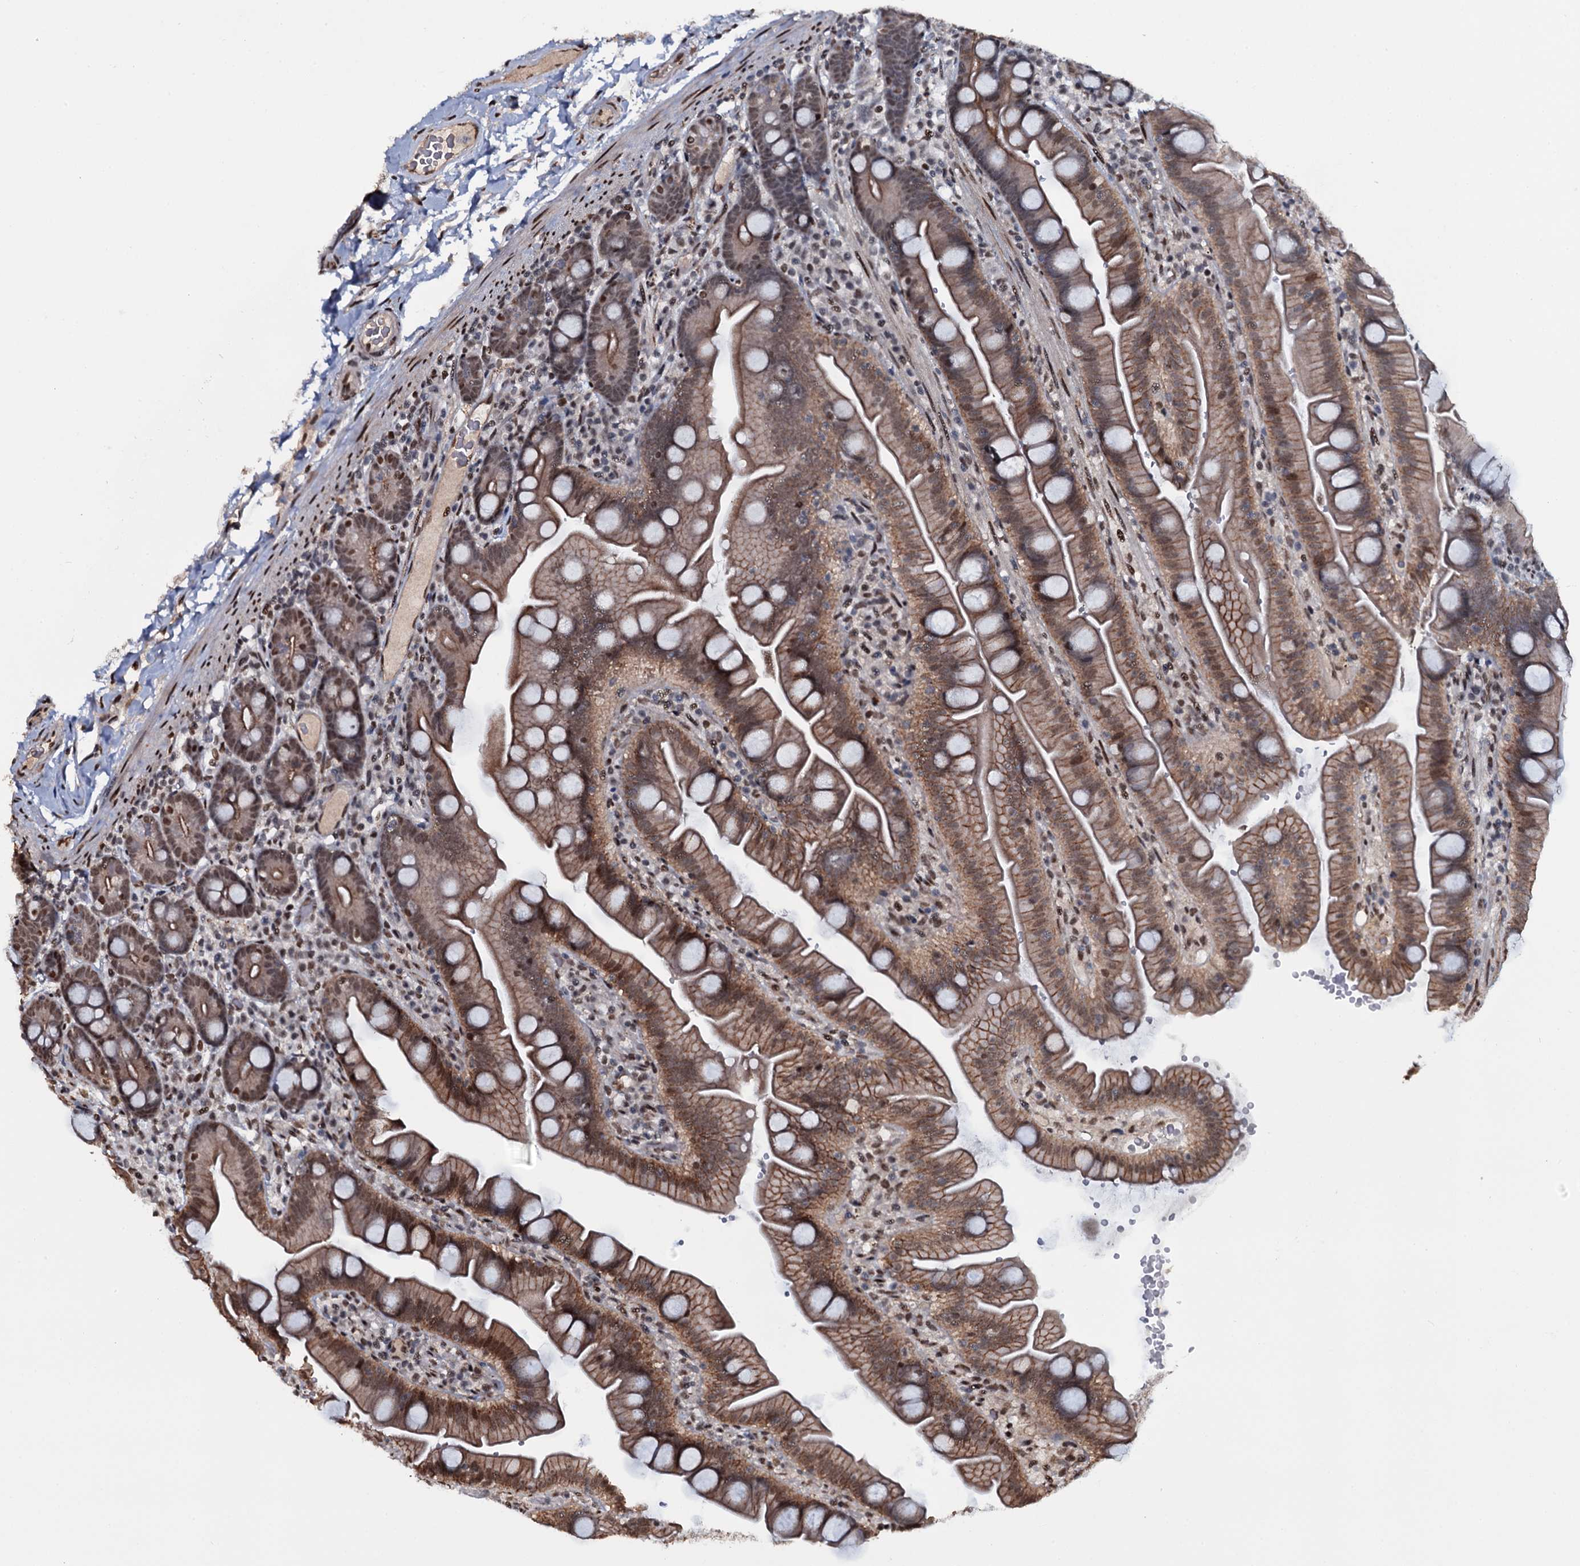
{"staining": {"intensity": "moderate", "quantity": ">75%", "location": "cytoplasmic/membranous,nuclear"}, "tissue": "small intestine", "cell_type": "Glandular cells", "image_type": "normal", "snomed": [{"axis": "morphology", "description": "Normal tissue, NOS"}, {"axis": "topography", "description": "Small intestine"}], "caption": "DAB (3,3'-diaminobenzidine) immunohistochemical staining of unremarkable human small intestine reveals moderate cytoplasmic/membranous,nuclear protein positivity in about >75% of glandular cells.", "gene": "SH2D4B", "patient": {"sex": "female", "age": 68}}